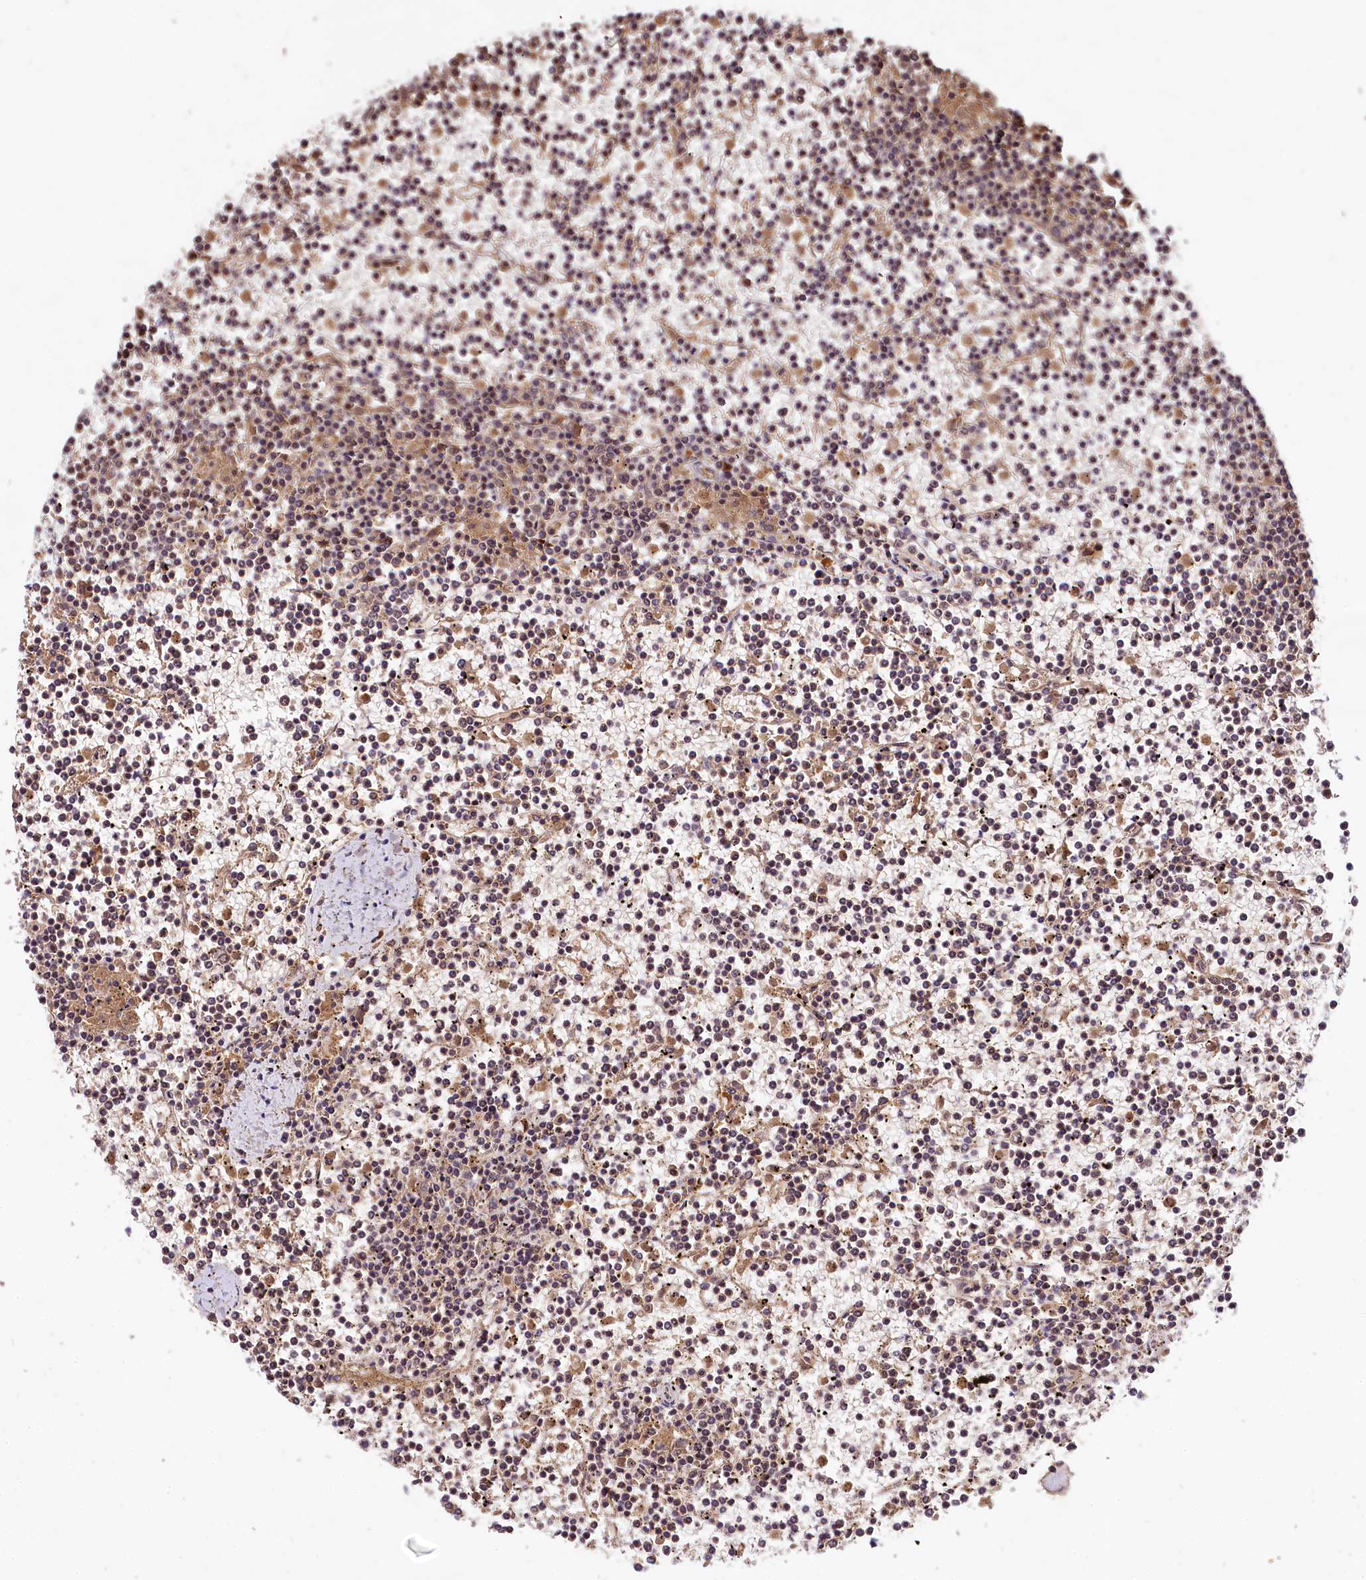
{"staining": {"intensity": "negative", "quantity": "none", "location": "none"}, "tissue": "lymphoma", "cell_type": "Tumor cells", "image_type": "cancer", "snomed": [{"axis": "morphology", "description": "Malignant lymphoma, non-Hodgkin's type, Low grade"}, {"axis": "topography", "description": "Spleen"}], "caption": "This is a histopathology image of IHC staining of low-grade malignant lymphoma, non-Hodgkin's type, which shows no staining in tumor cells. (IHC, brightfield microscopy, high magnification).", "gene": "MCF2L2", "patient": {"sex": "female", "age": 19}}